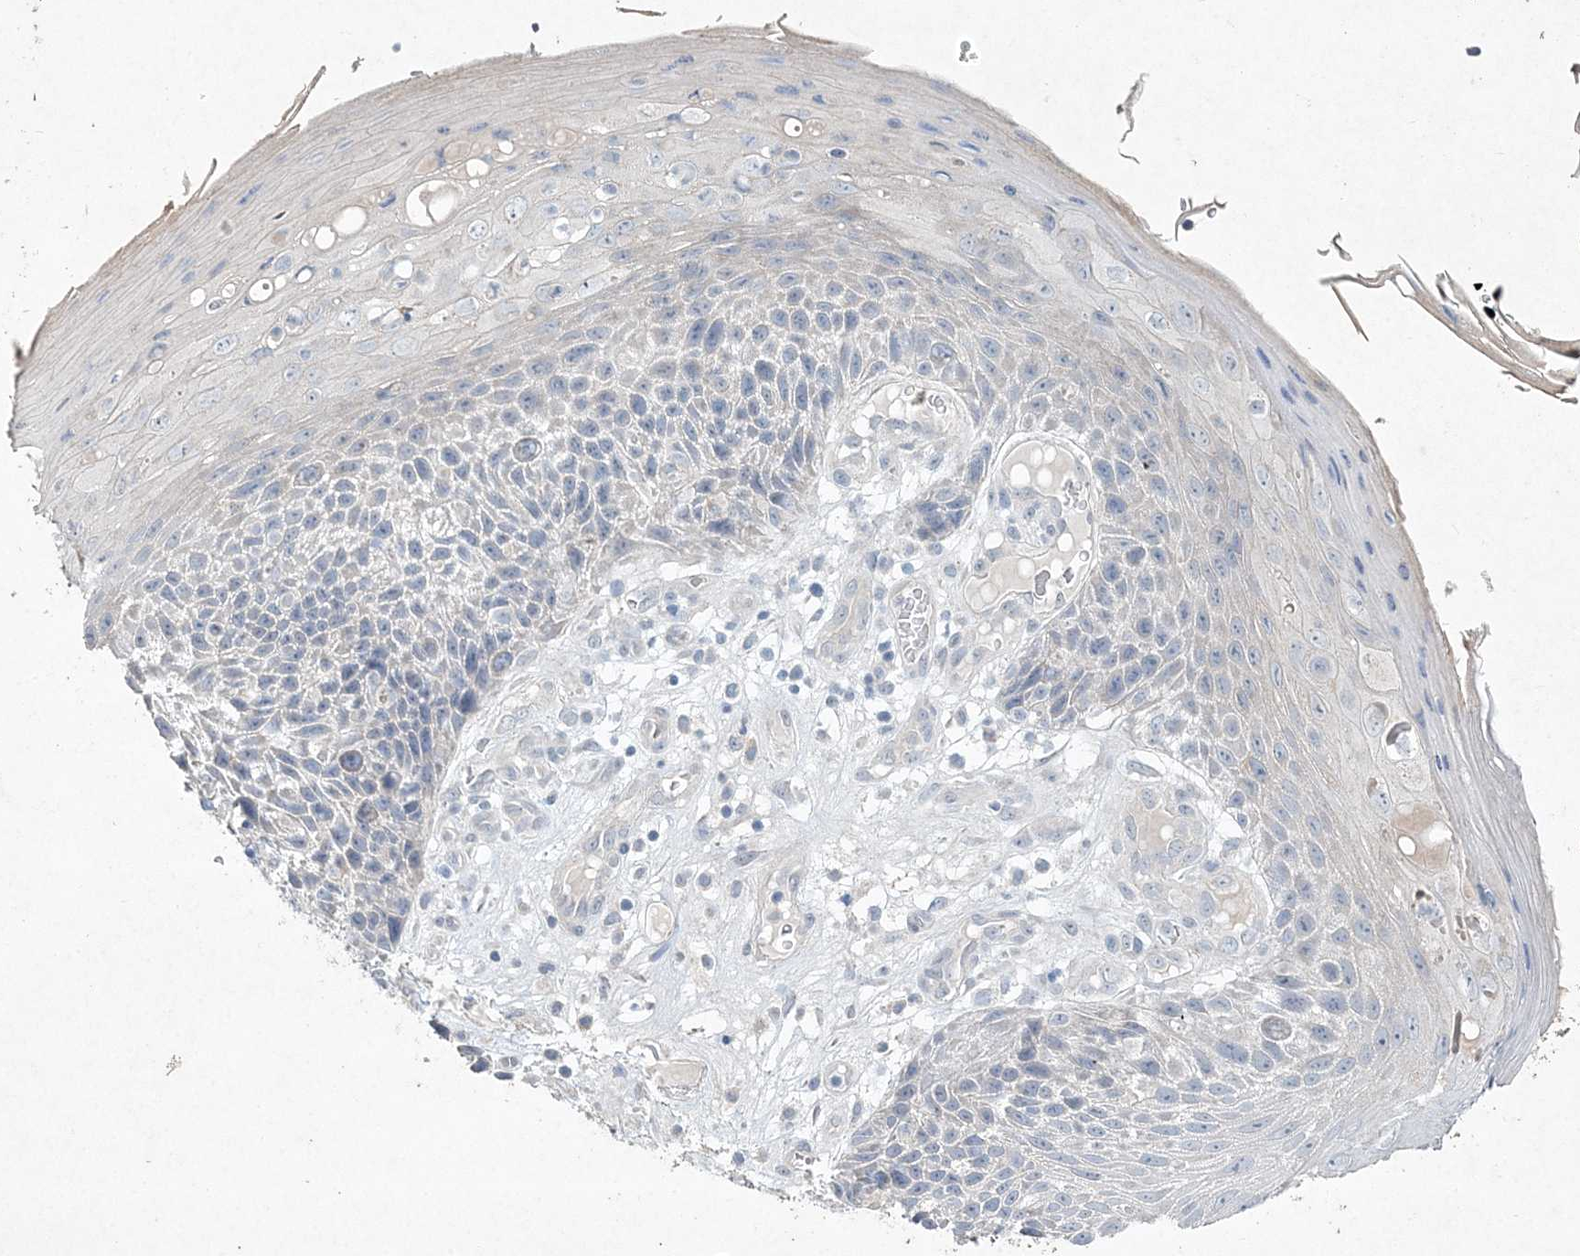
{"staining": {"intensity": "negative", "quantity": "none", "location": "none"}, "tissue": "skin cancer", "cell_type": "Tumor cells", "image_type": "cancer", "snomed": [{"axis": "morphology", "description": "Squamous cell carcinoma, NOS"}, {"axis": "topography", "description": "Skin"}], "caption": "The immunohistochemistry (IHC) micrograph has no significant positivity in tumor cells of skin cancer tissue.", "gene": "DNAH5", "patient": {"sex": "female", "age": 88}}